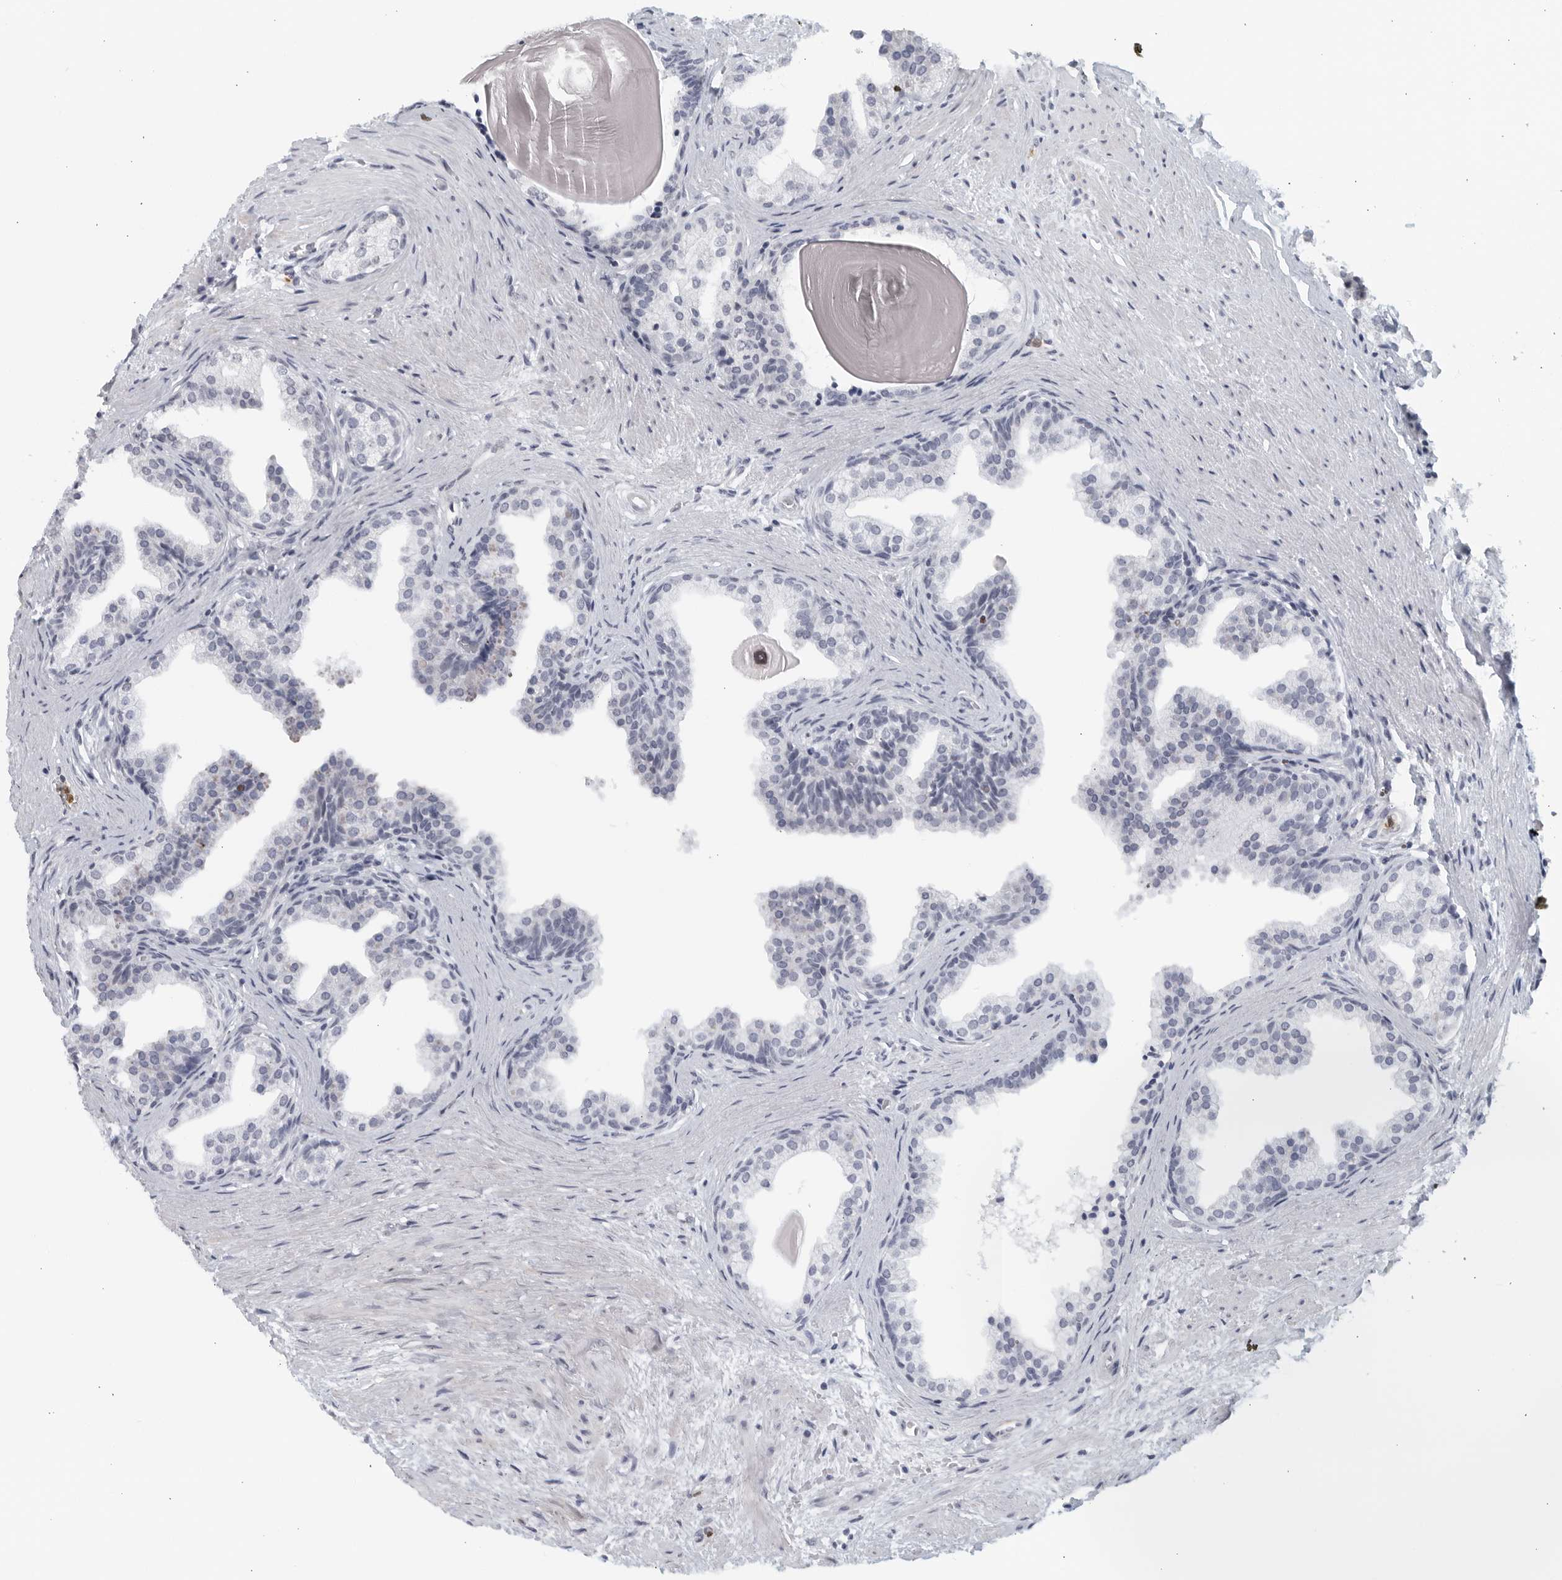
{"staining": {"intensity": "negative", "quantity": "none", "location": "none"}, "tissue": "prostate", "cell_type": "Glandular cells", "image_type": "normal", "snomed": [{"axis": "morphology", "description": "Normal tissue, NOS"}, {"axis": "topography", "description": "Prostate"}], "caption": "DAB immunohistochemical staining of normal human prostate shows no significant staining in glandular cells. (DAB (3,3'-diaminobenzidine) immunohistochemistry (IHC) with hematoxylin counter stain).", "gene": "KLK7", "patient": {"sex": "male", "age": 48}}